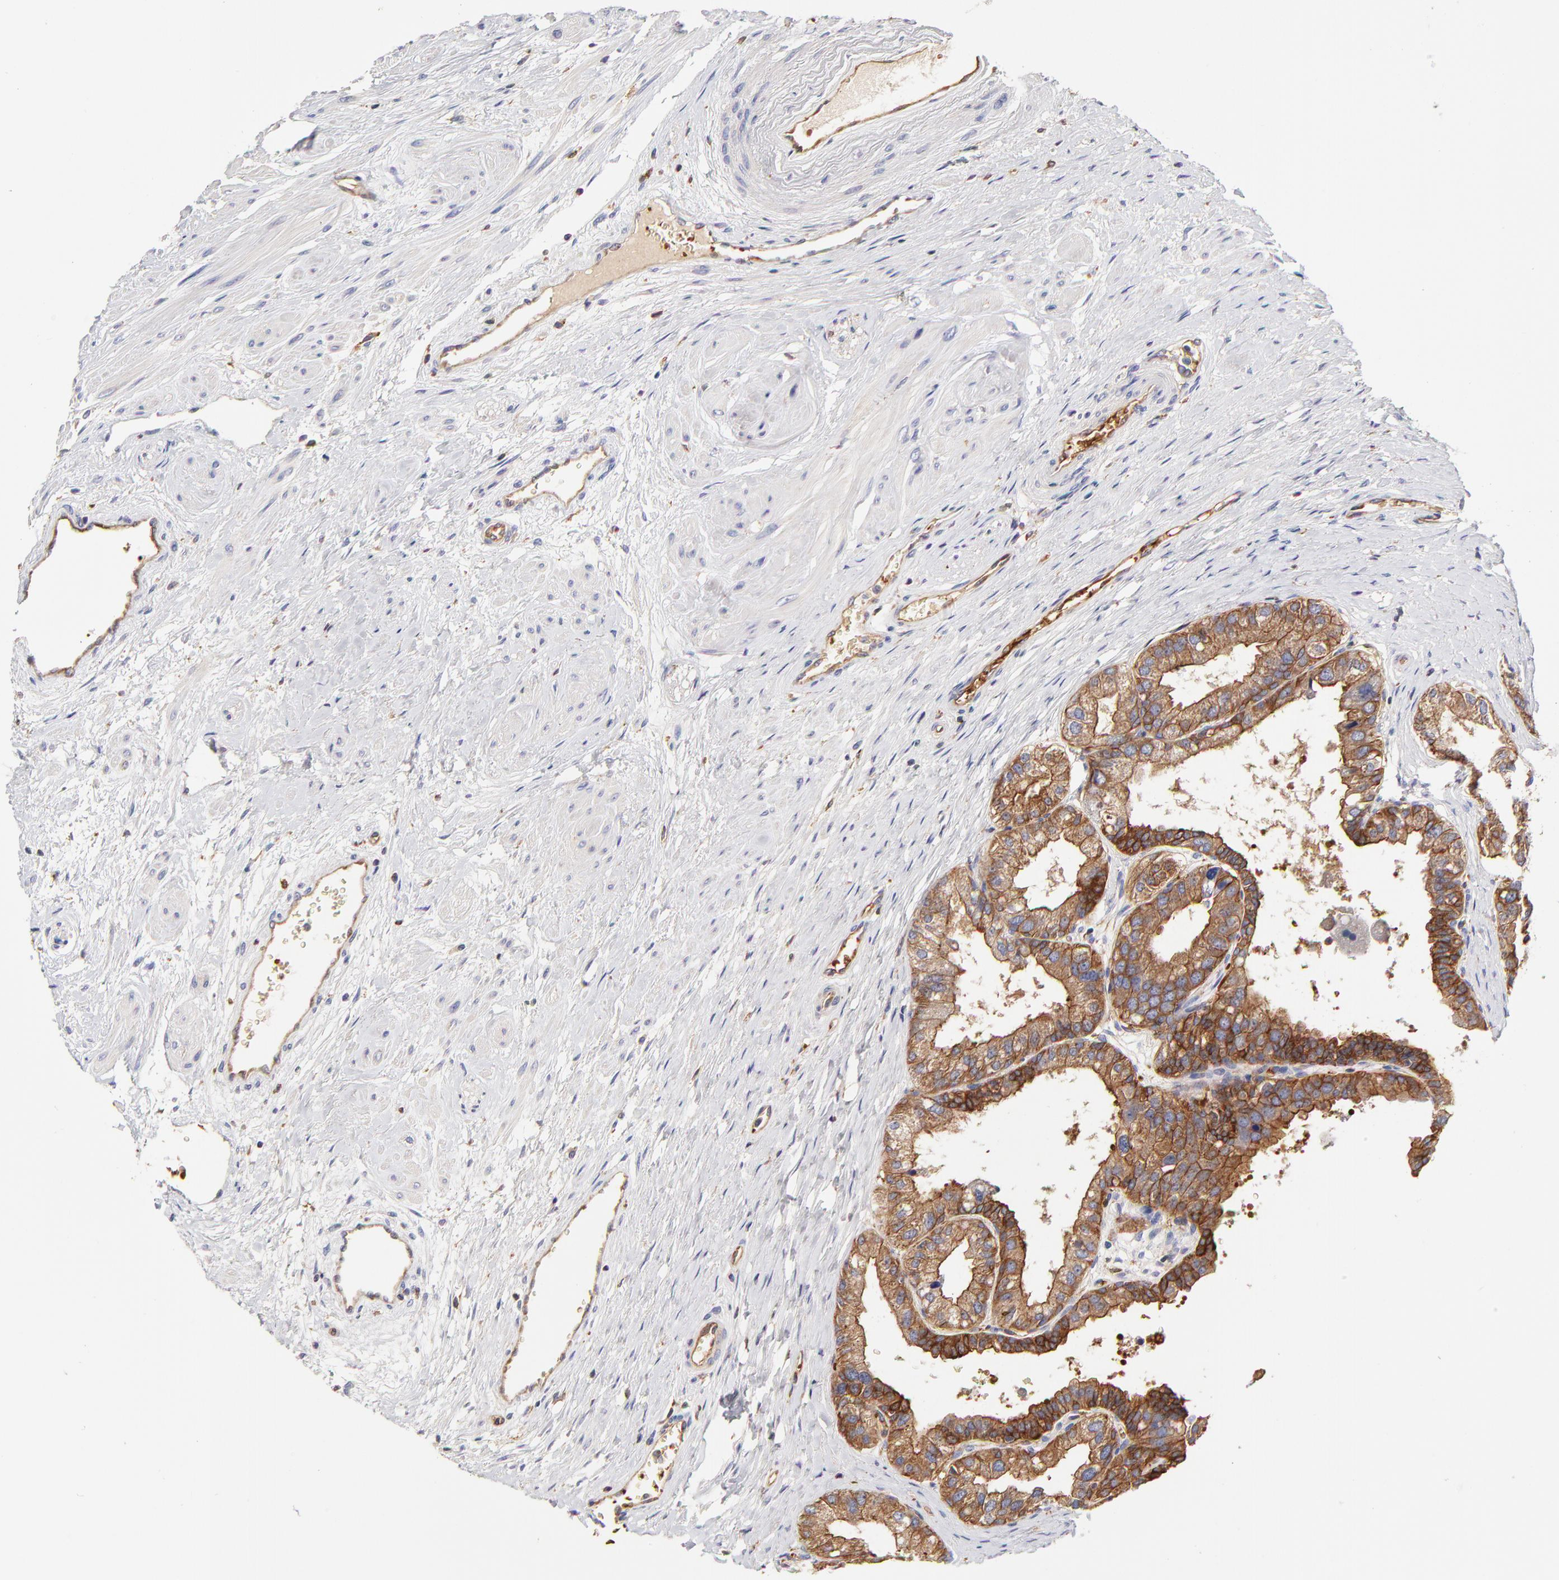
{"staining": {"intensity": "strong", "quantity": ">75%", "location": "cytoplasmic/membranous"}, "tissue": "prostate", "cell_type": "Glandular cells", "image_type": "normal", "snomed": [{"axis": "morphology", "description": "Normal tissue, NOS"}, {"axis": "topography", "description": "Prostate"}], "caption": "Immunohistochemical staining of unremarkable prostate shows strong cytoplasmic/membranous protein positivity in about >75% of glandular cells. Using DAB (3,3'-diaminobenzidine) (brown) and hematoxylin (blue) stains, captured at high magnification using brightfield microscopy.", "gene": "CD2AP", "patient": {"sex": "male", "age": 60}}